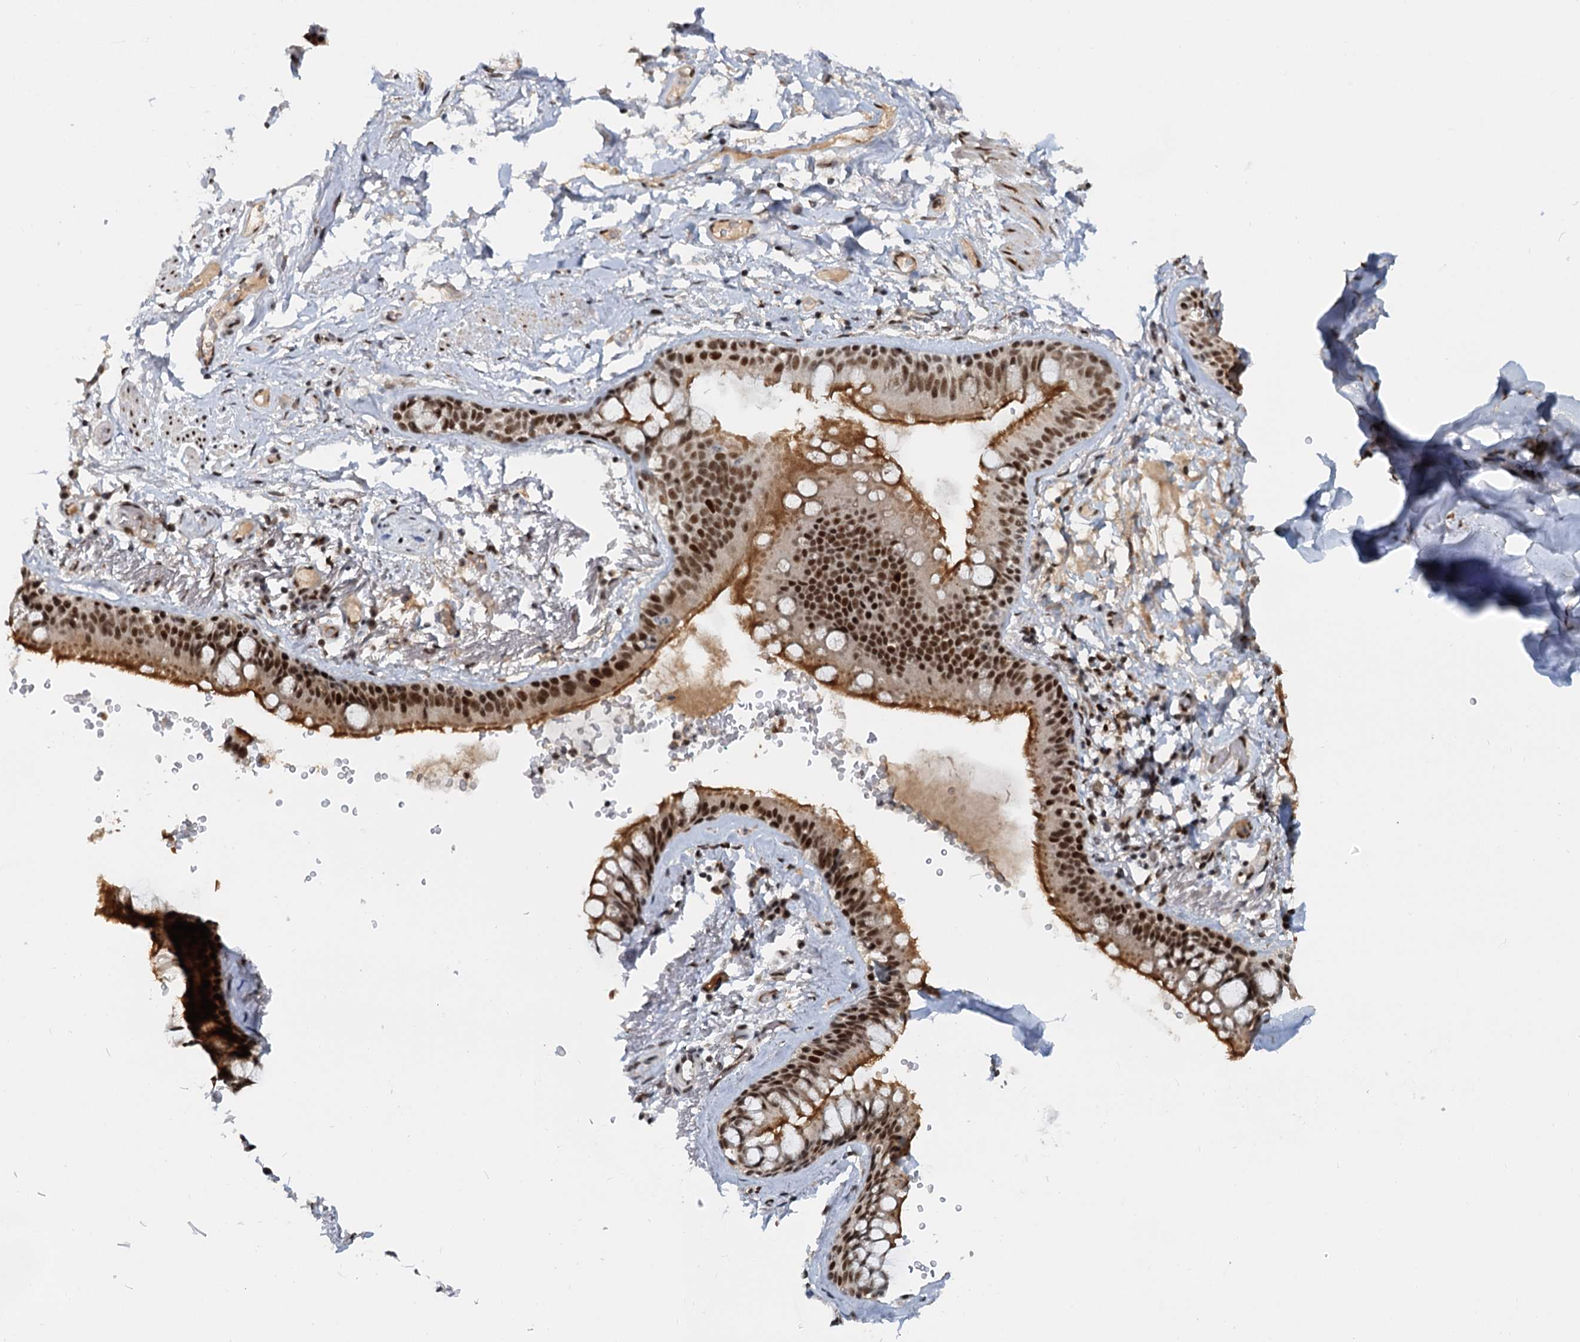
{"staining": {"intensity": "moderate", "quantity": ">75%", "location": "nuclear"}, "tissue": "adipose tissue", "cell_type": "Adipocytes", "image_type": "normal", "snomed": [{"axis": "morphology", "description": "Normal tissue, NOS"}, {"axis": "topography", "description": "Lymph node"}, {"axis": "topography", "description": "Bronchus"}], "caption": "High-magnification brightfield microscopy of benign adipose tissue stained with DAB (3,3'-diaminobenzidine) (brown) and counterstained with hematoxylin (blue). adipocytes exhibit moderate nuclear staining is appreciated in about>75% of cells. Using DAB (brown) and hematoxylin (blue) stains, captured at high magnification using brightfield microscopy.", "gene": "WBP4", "patient": {"sex": "male", "age": 63}}